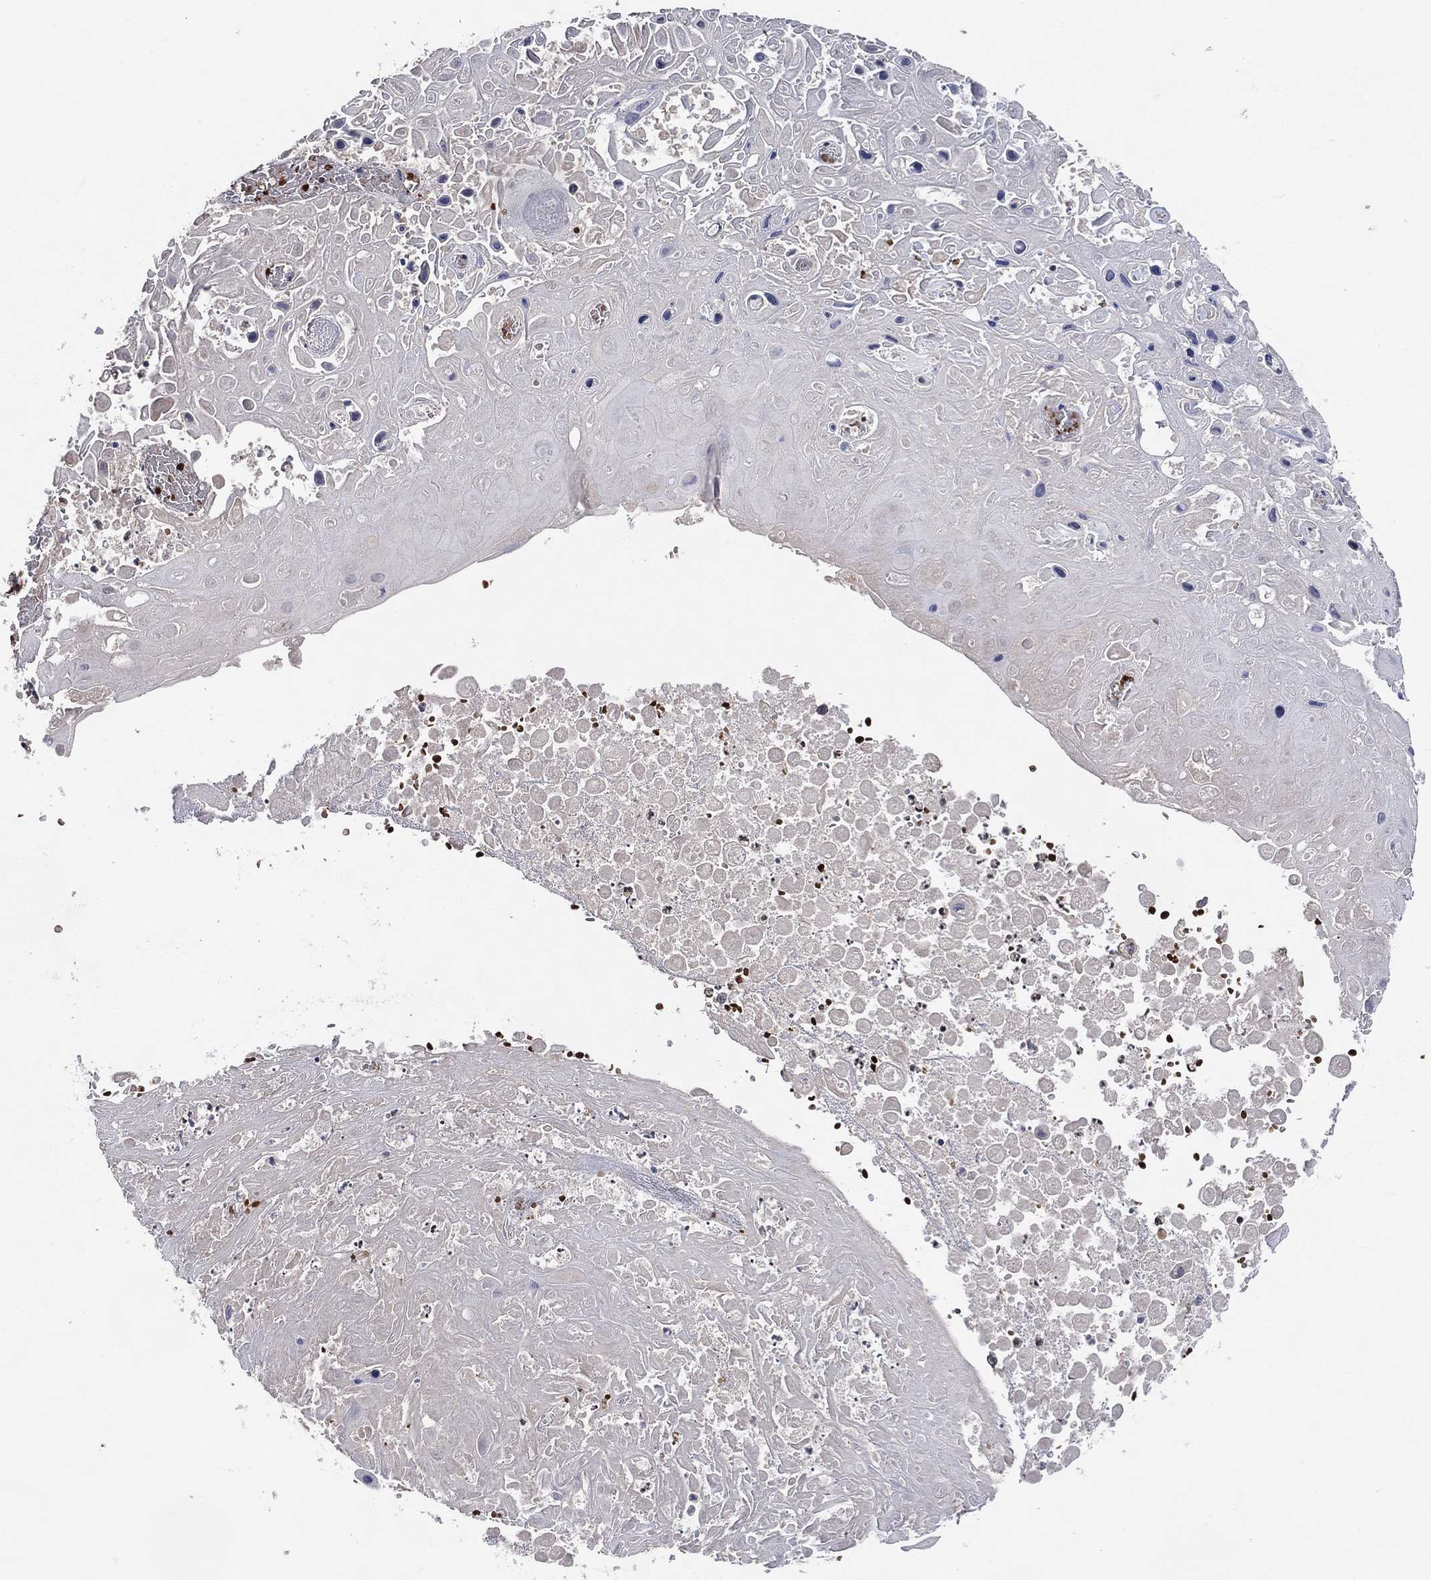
{"staining": {"intensity": "negative", "quantity": "none", "location": "none"}, "tissue": "skin cancer", "cell_type": "Tumor cells", "image_type": "cancer", "snomed": [{"axis": "morphology", "description": "Squamous cell carcinoma, NOS"}, {"axis": "topography", "description": "Skin"}], "caption": "DAB immunohistochemical staining of human skin cancer displays no significant expression in tumor cells. The staining was performed using DAB (3,3'-diaminobenzidine) to visualize the protein expression in brown, while the nuclei were stained in blue with hematoxylin (Magnification: 20x).", "gene": "DNAH7", "patient": {"sex": "male", "age": 82}}